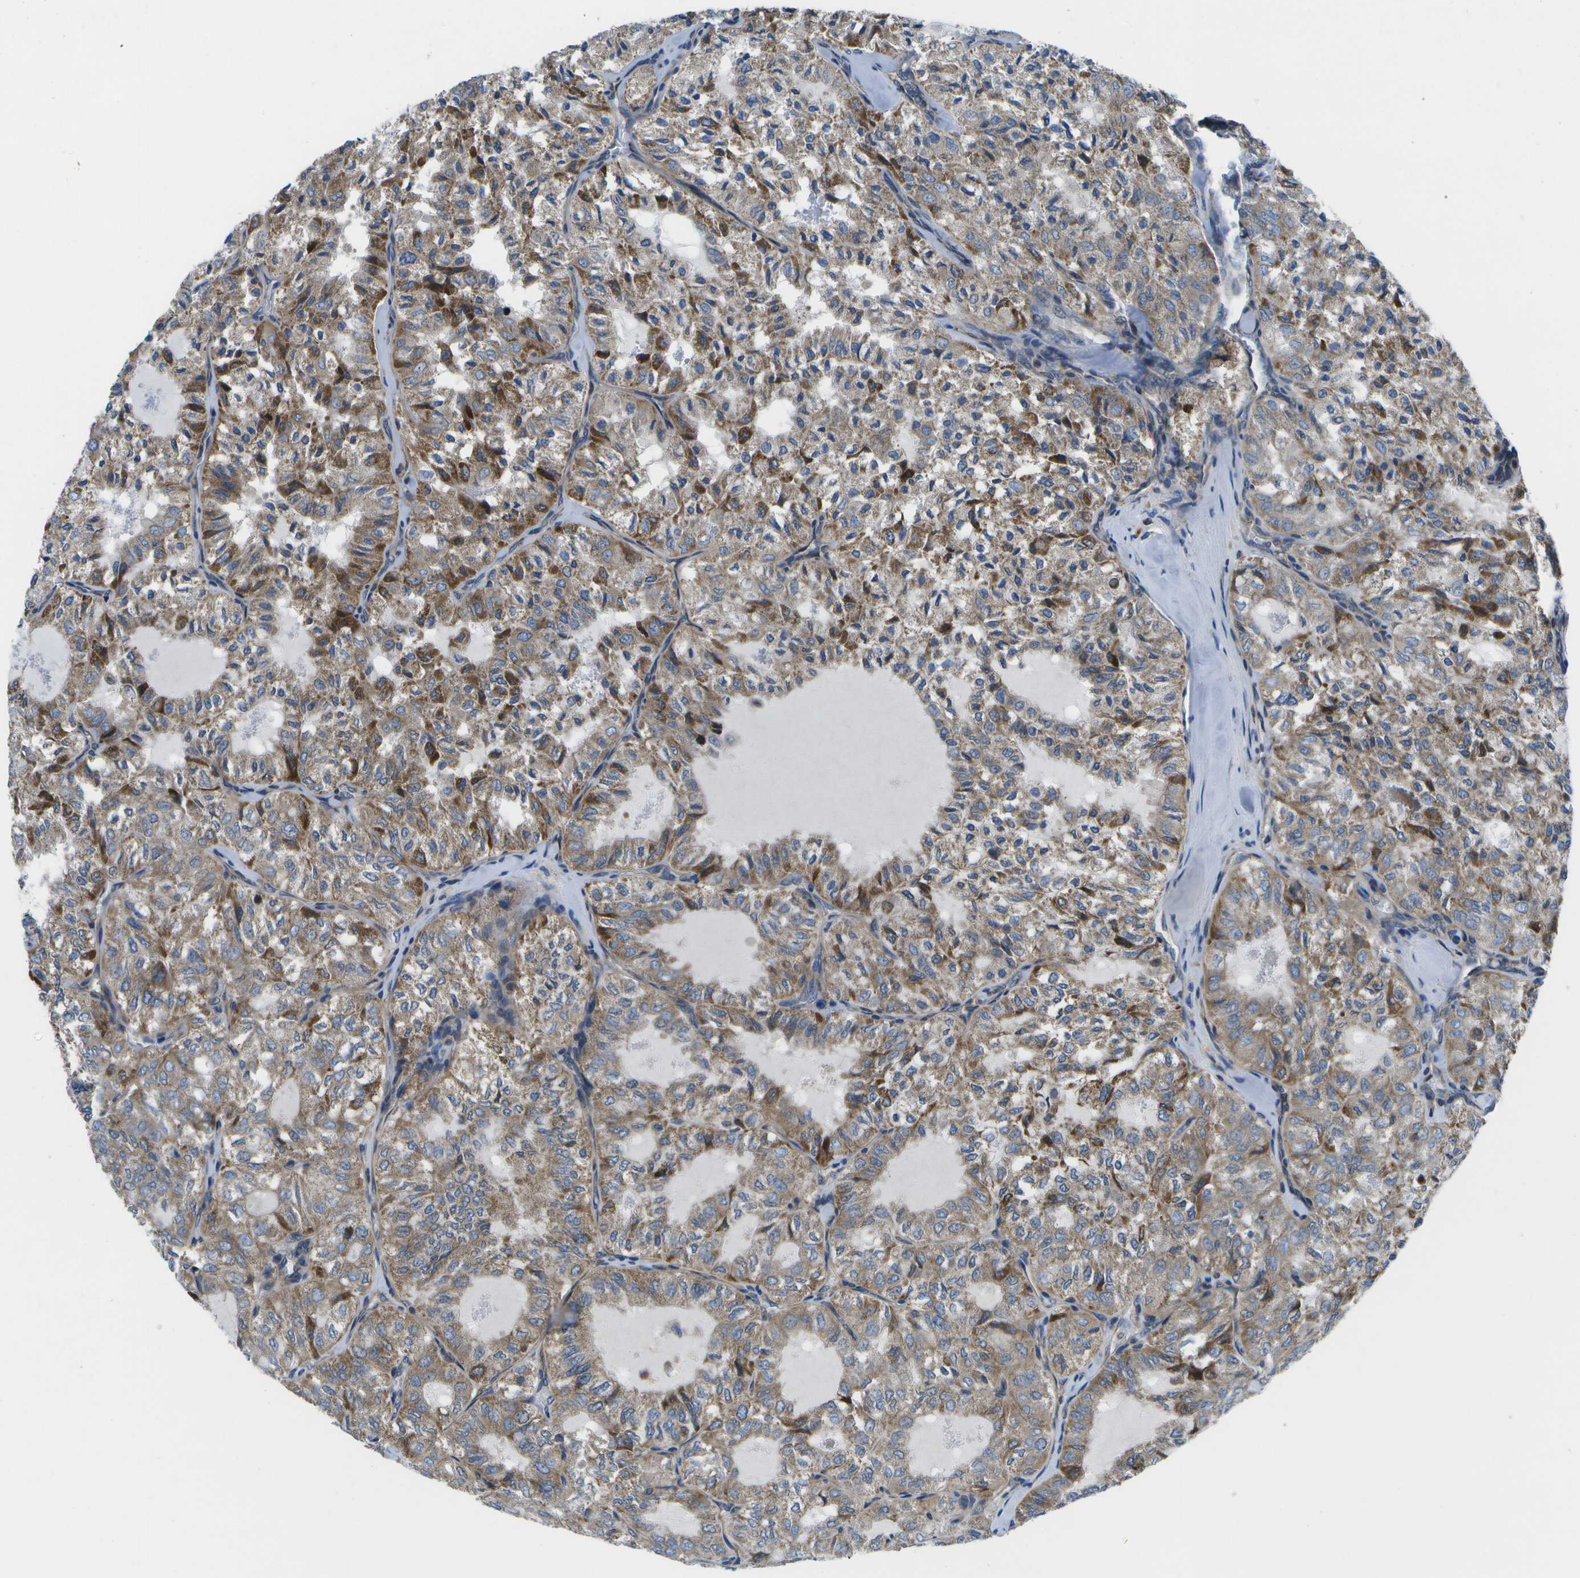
{"staining": {"intensity": "moderate", "quantity": ">75%", "location": "cytoplasmic/membranous"}, "tissue": "thyroid cancer", "cell_type": "Tumor cells", "image_type": "cancer", "snomed": [{"axis": "morphology", "description": "Follicular adenoma carcinoma, NOS"}, {"axis": "topography", "description": "Thyroid gland"}], "caption": "This is an image of immunohistochemistry staining of follicular adenoma carcinoma (thyroid), which shows moderate staining in the cytoplasmic/membranous of tumor cells.", "gene": "GDF5", "patient": {"sex": "male", "age": 75}}